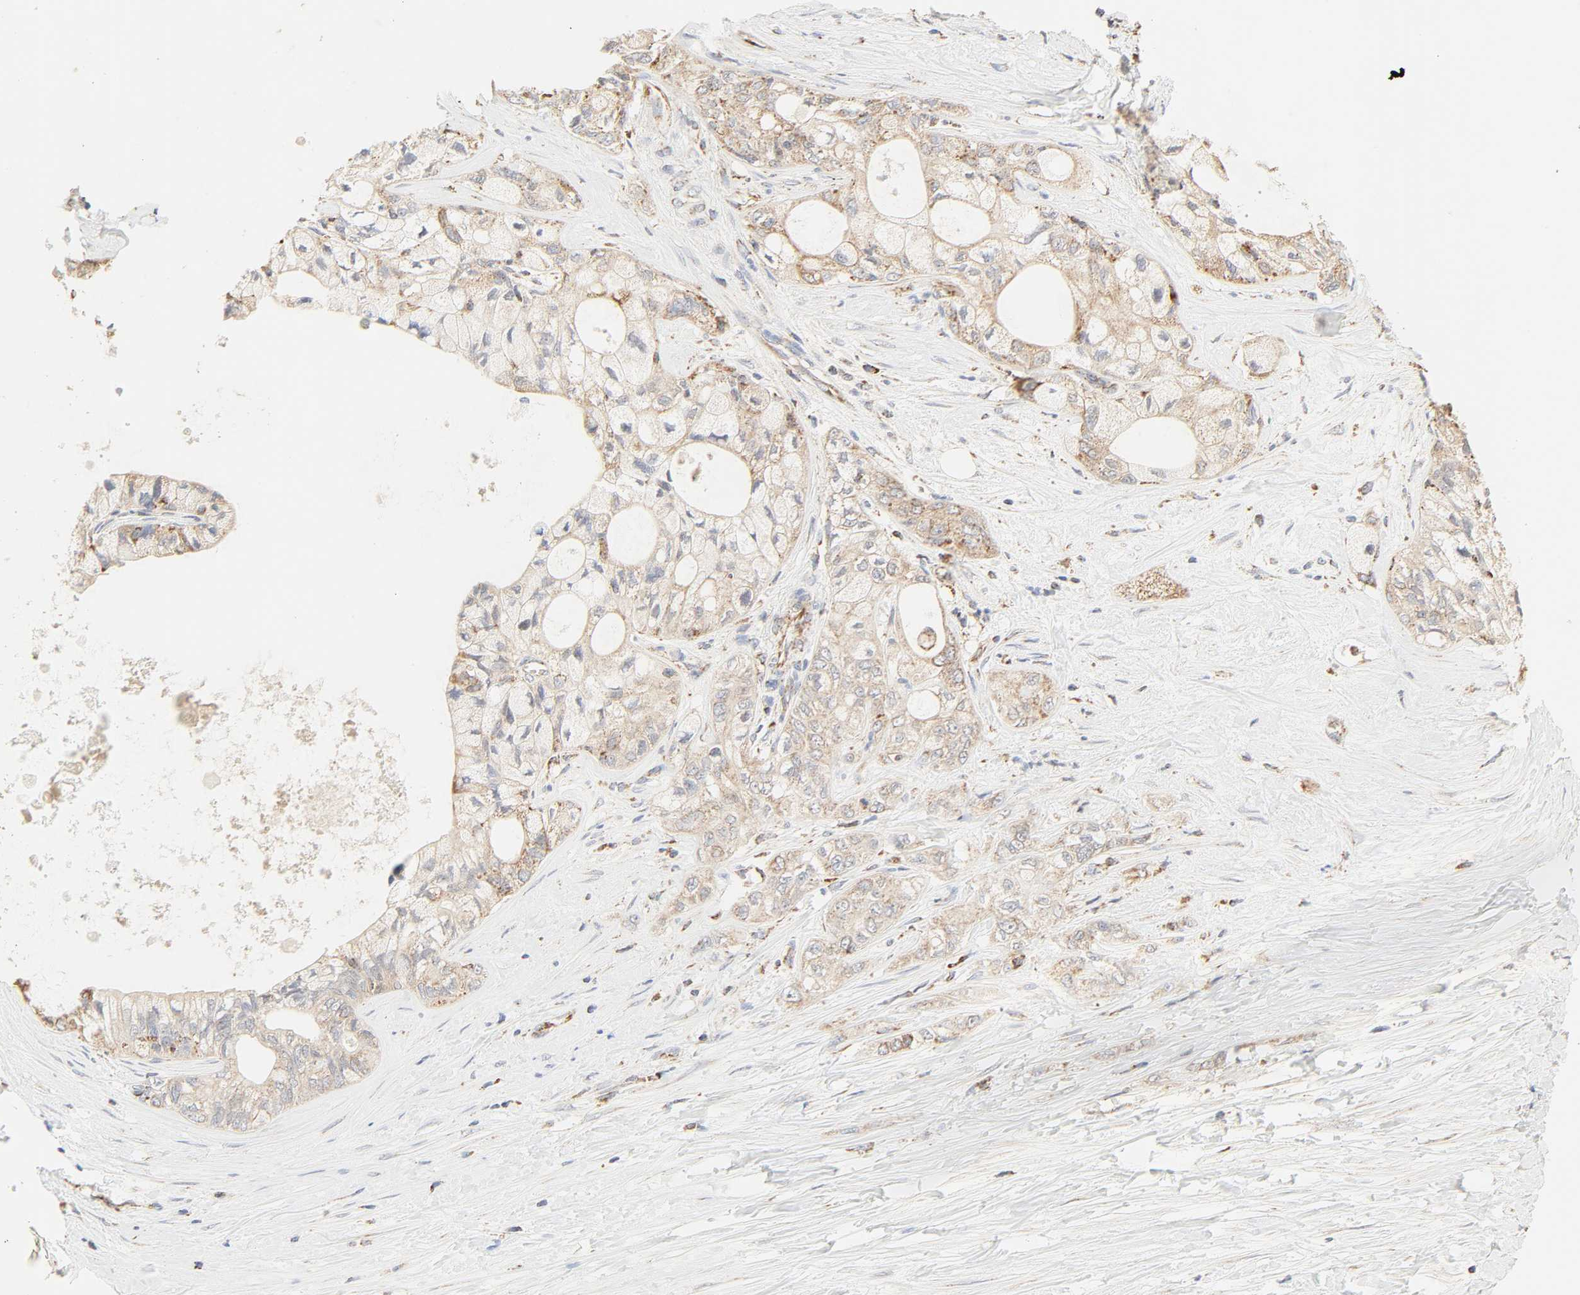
{"staining": {"intensity": "weak", "quantity": ">75%", "location": "cytoplasmic/membranous"}, "tissue": "pancreatic cancer", "cell_type": "Tumor cells", "image_type": "cancer", "snomed": [{"axis": "morphology", "description": "Adenocarcinoma, NOS"}, {"axis": "topography", "description": "Pancreas"}], "caption": "DAB immunohistochemical staining of adenocarcinoma (pancreatic) shows weak cytoplasmic/membranous protein positivity in about >75% of tumor cells. The staining is performed using DAB brown chromogen to label protein expression. The nuclei are counter-stained blue using hematoxylin.", "gene": "ZMAT5", "patient": {"sex": "male", "age": 70}}